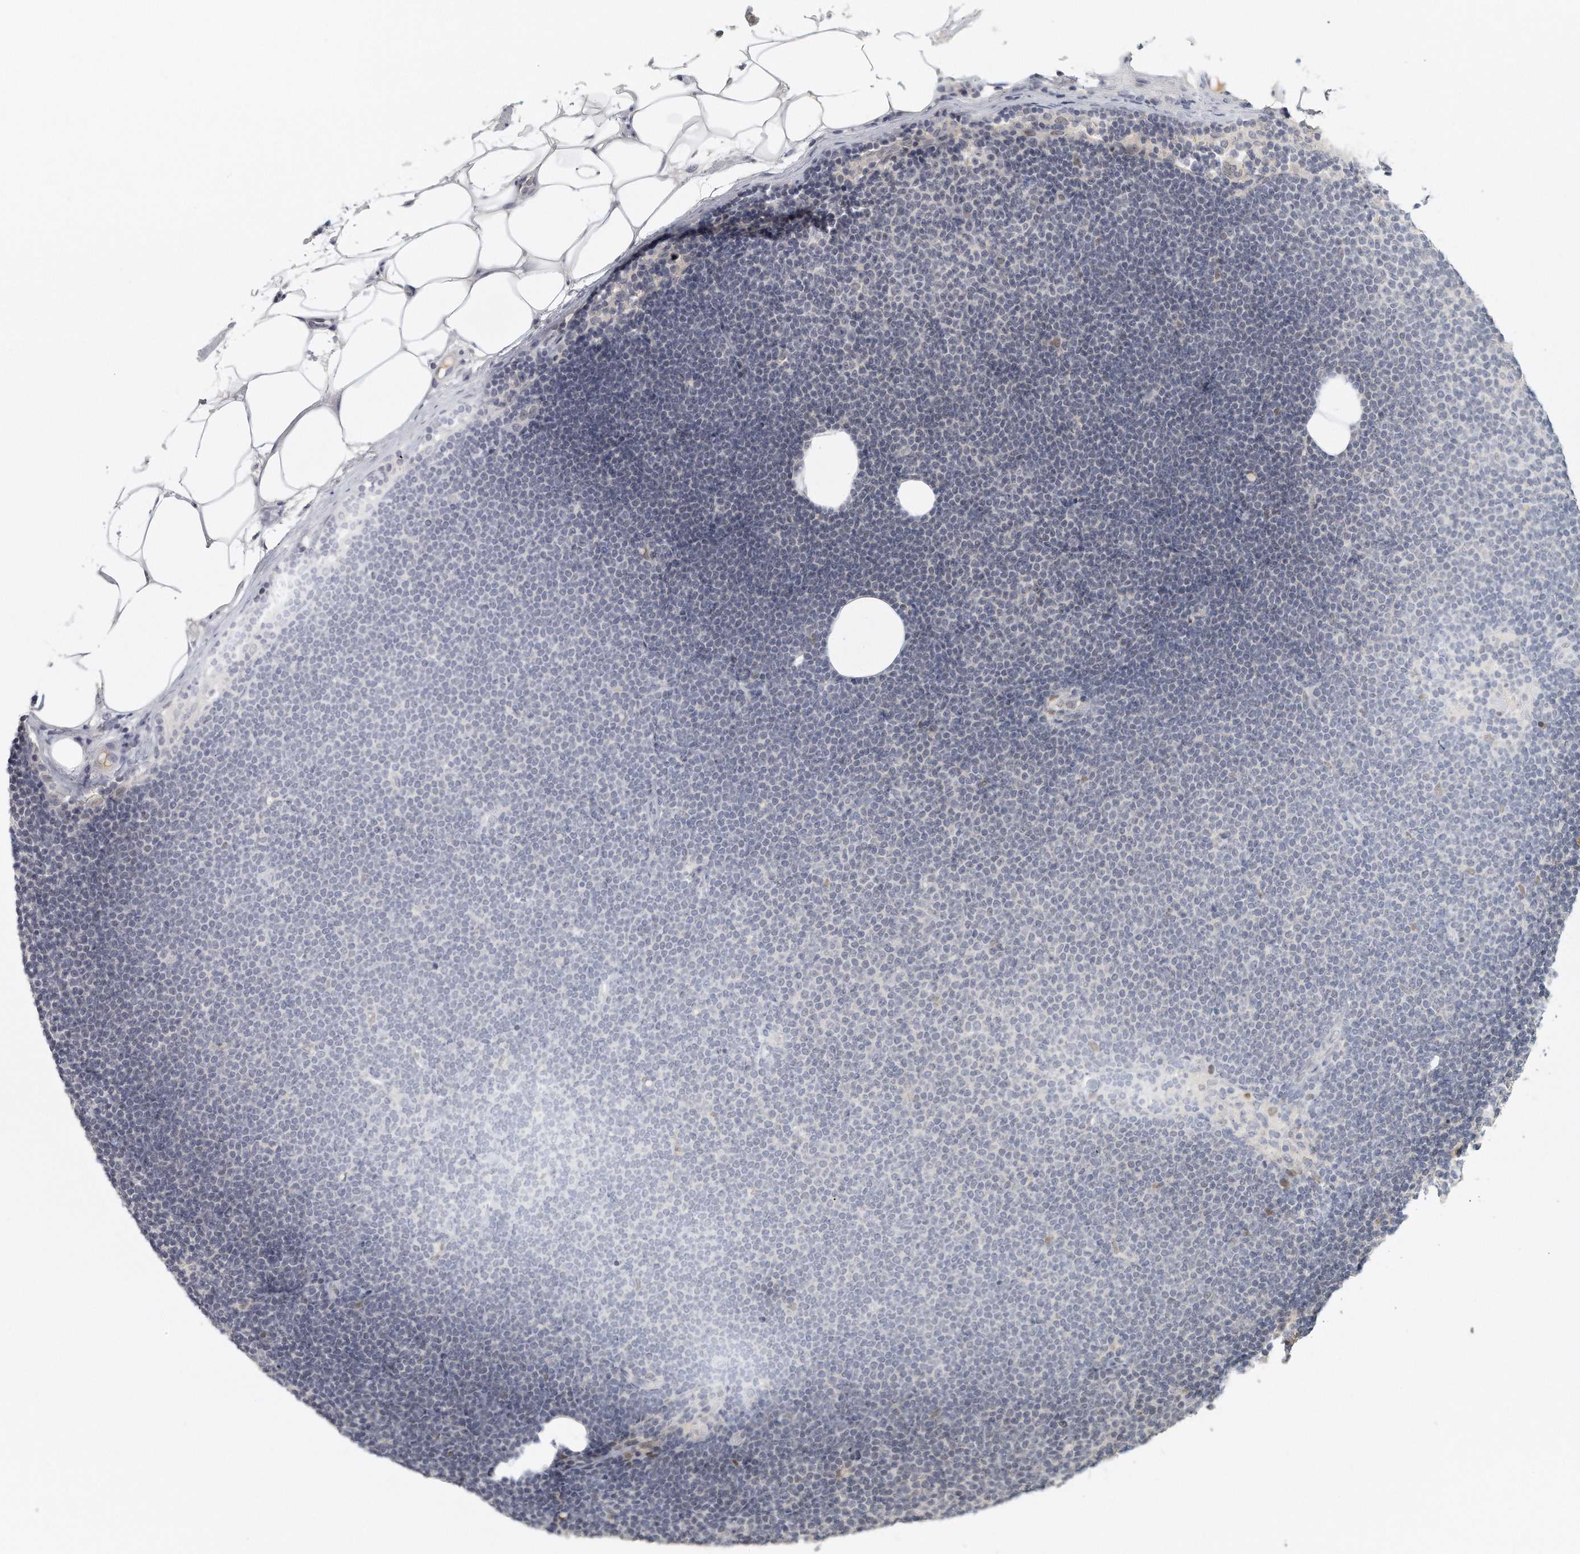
{"staining": {"intensity": "negative", "quantity": "none", "location": "none"}, "tissue": "lymphoma", "cell_type": "Tumor cells", "image_type": "cancer", "snomed": [{"axis": "morphology", "description": "Malignant lymphoma, non-Hodgkin's type, Low grade"}, {"axis": "topography", "description": "Lymph node"}], "caption": "Immunohistochemistry (IHC) histopathology image of neoplastic tissue: lymphoma stained with DAB (3,3'-diaminobenzidine) shows no significant protein positivity in tumor cells.", "gene": "DDX43", "patient": {"sex": "female", "age": 53}}